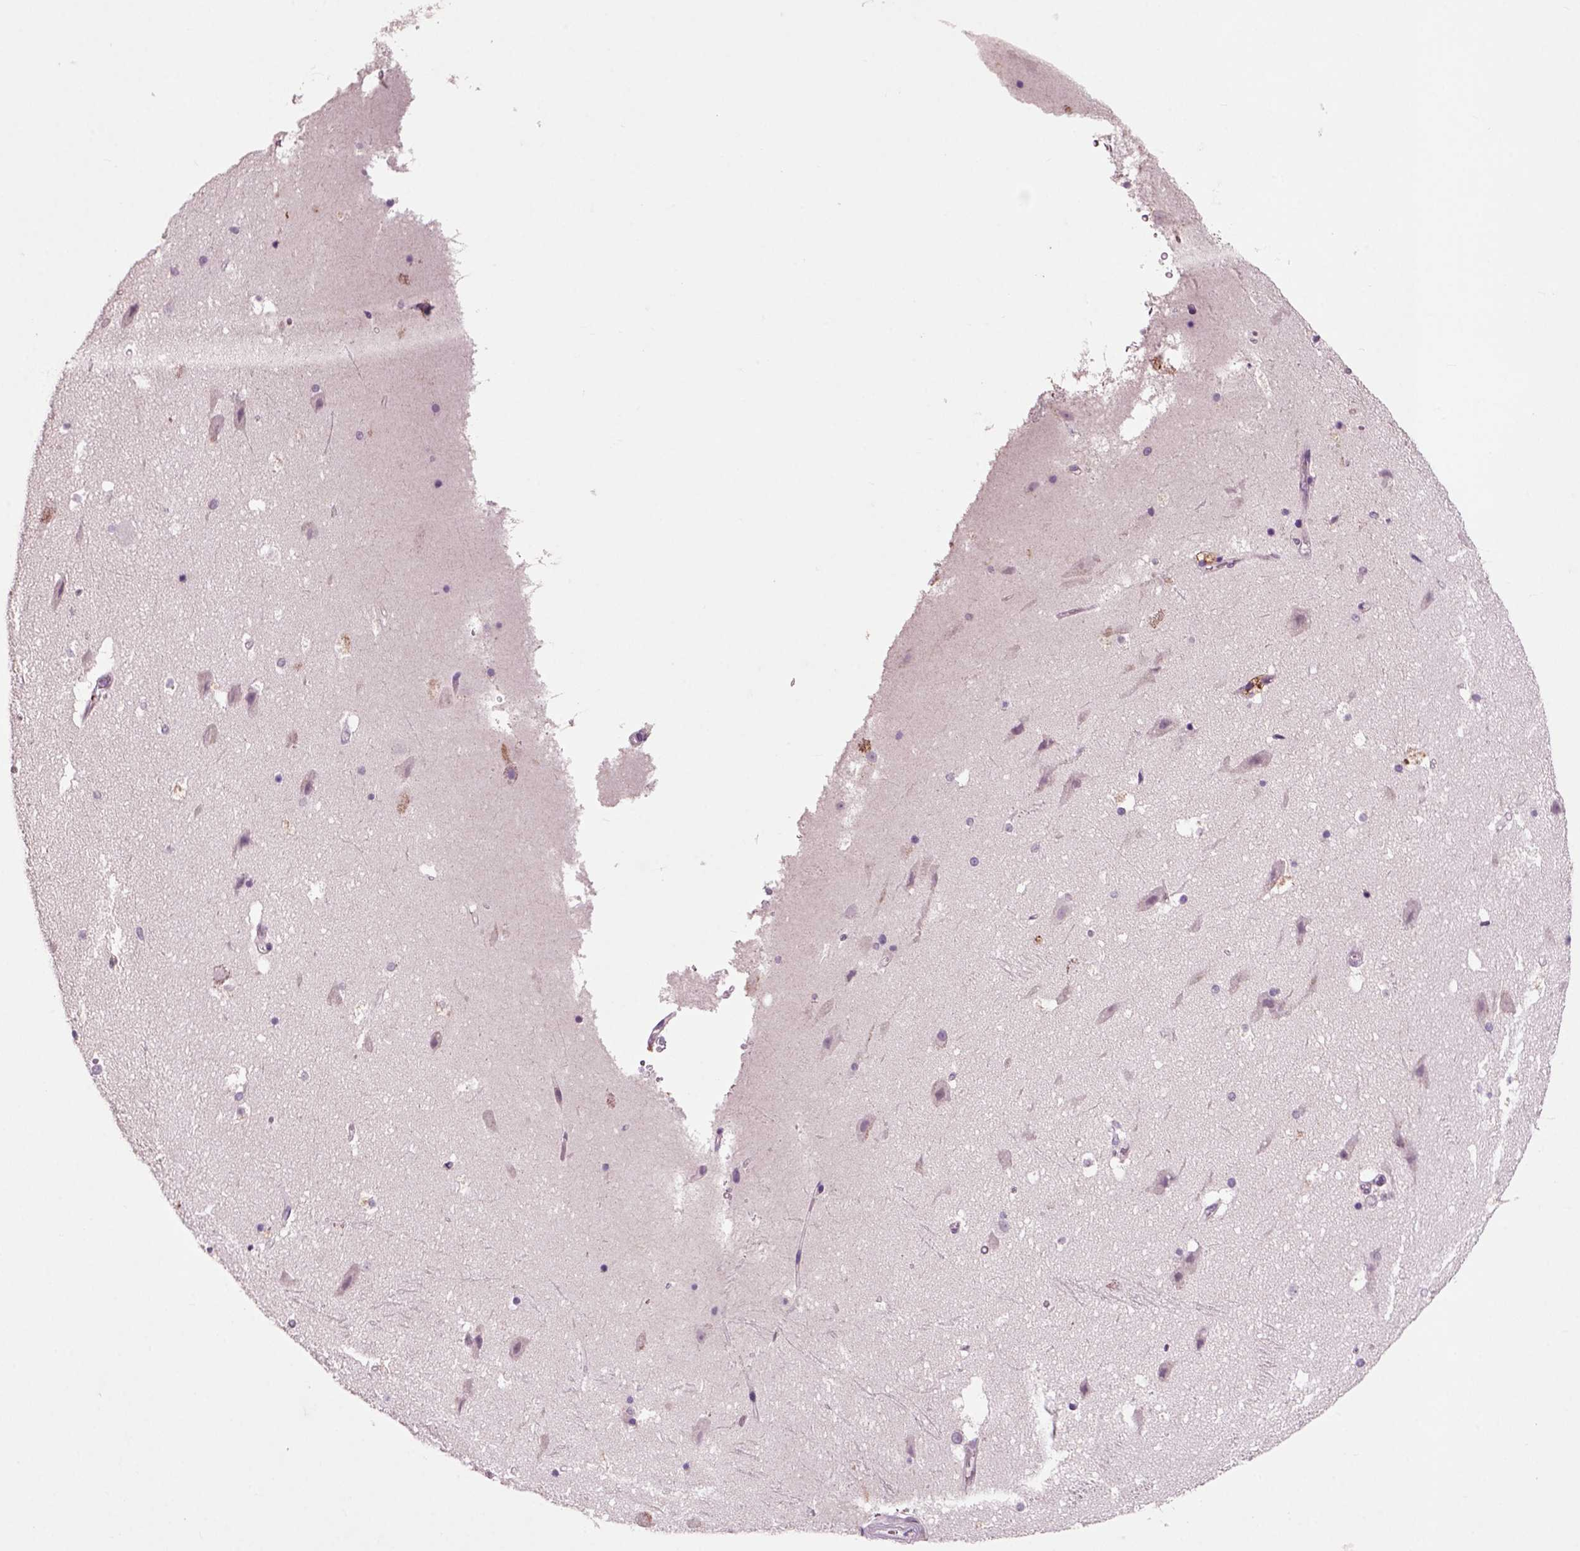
{"staining": {"intensity": "negative", "quantity": "none", "location": "none"}, "tissue": "hippocampus", "cell_type": "Glial cells", "image_type": "normal", "snomed": [{"axis": "morphology", "description": "Normal tissue, NOS"}, {"axis": "topography", "description": "Hippocampus"}], "caption": "IHC of unremarkable human hippocampus displays no positivity in glial cells.", "gene": "CRHR1", "patient": {"sex": "male", "age": 51}}